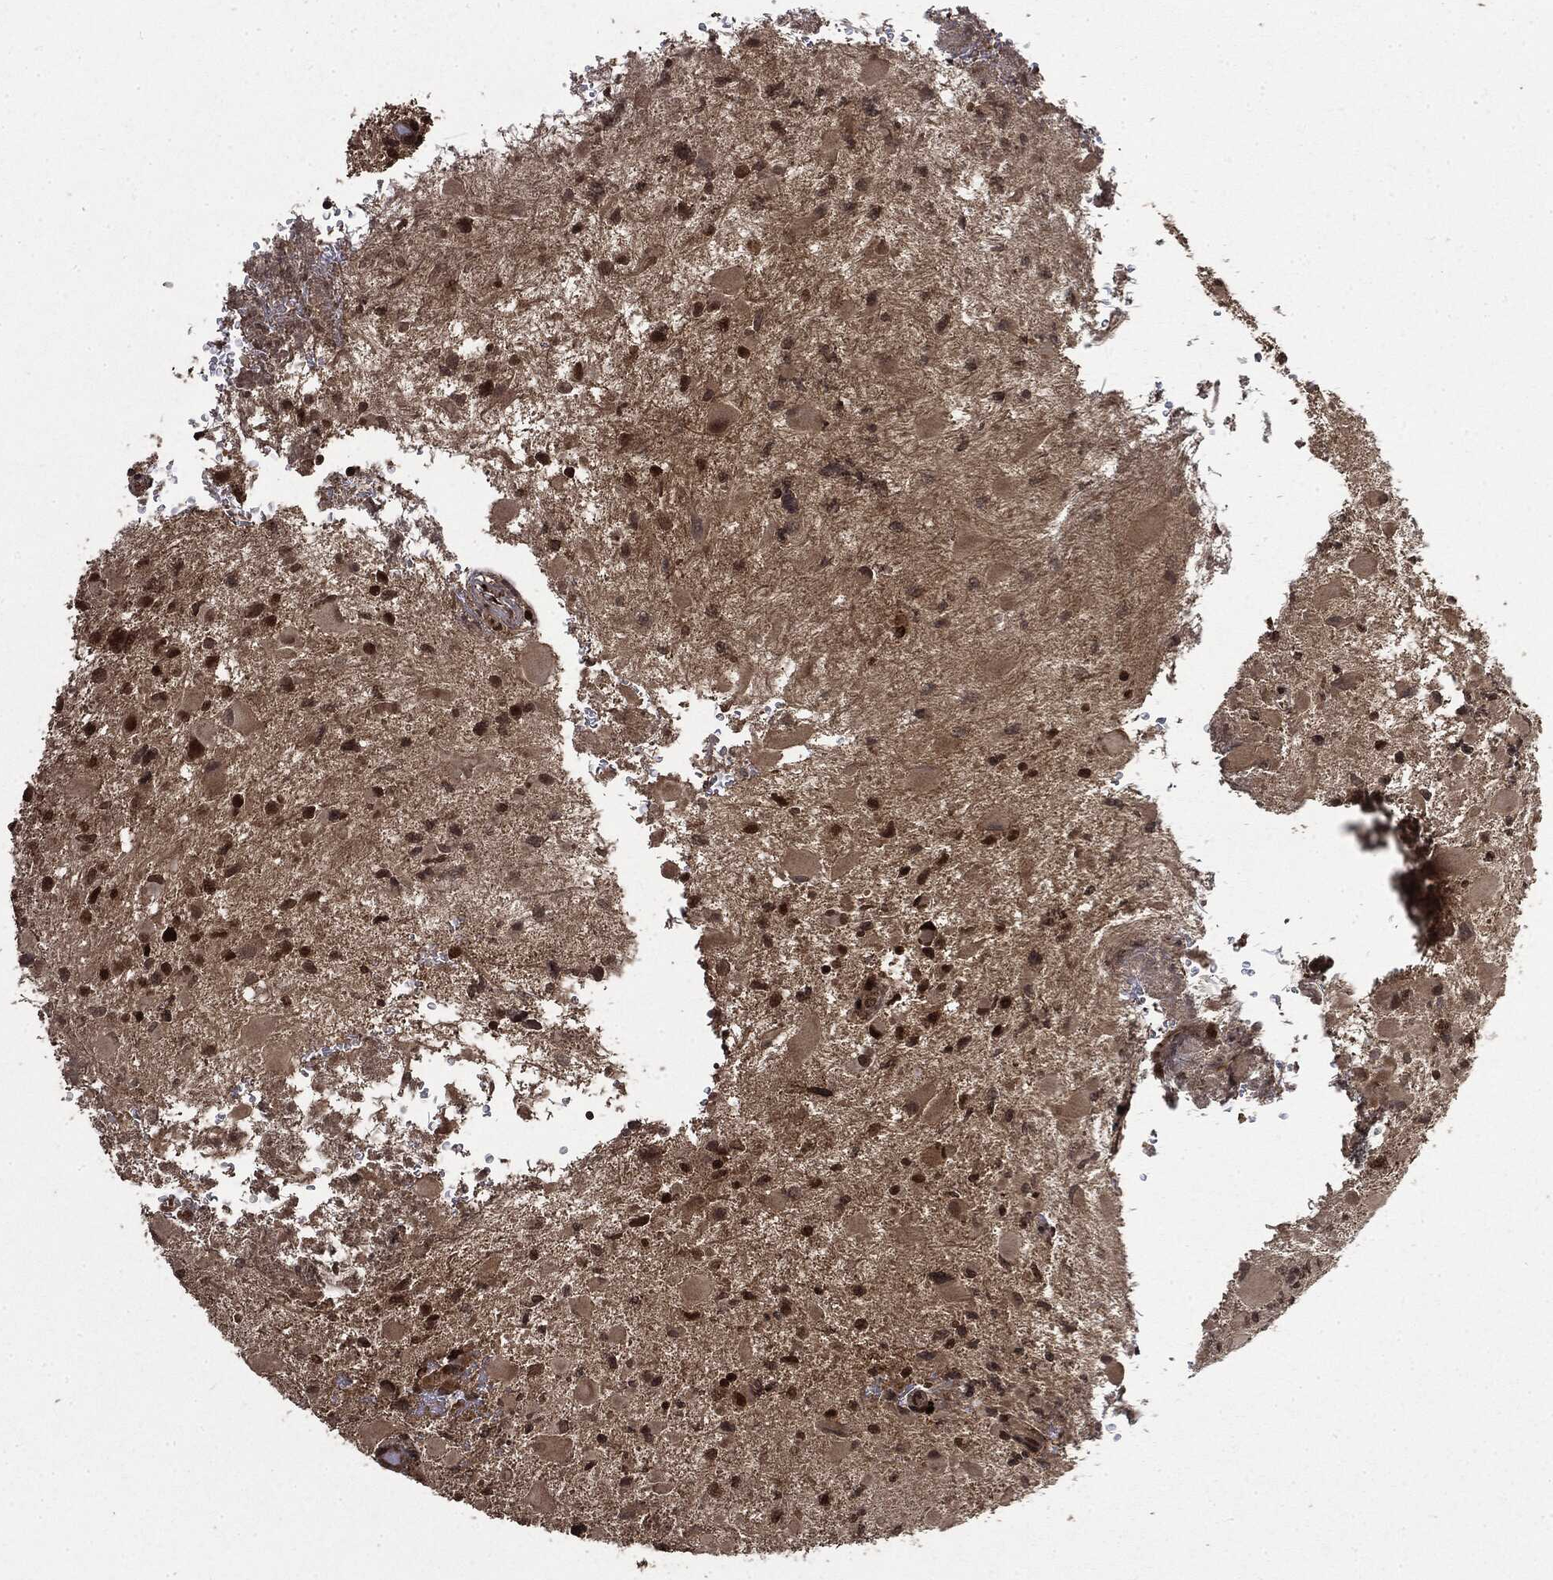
{"staining": {"intensity": "moderate", "quantity": "25%-75%", "location": "nuclear"}, "tissue": "glioma", "cell_type": "Tumor cells", "image_type": "cancer", "snomed": [{"axis": "morphology", "description": "Glioma, malignant, Low grade"}, {"axis": "topography", "description": "Brain"}], "caption": "Moderate nuclear expression for a protein is present in approximately 25%-75% of tumor cells of malignant low-grade glioma using immunohistochemistry (IHC).", "gene": "CTDP1", "patient": {"sex": "female", "age": 32}}